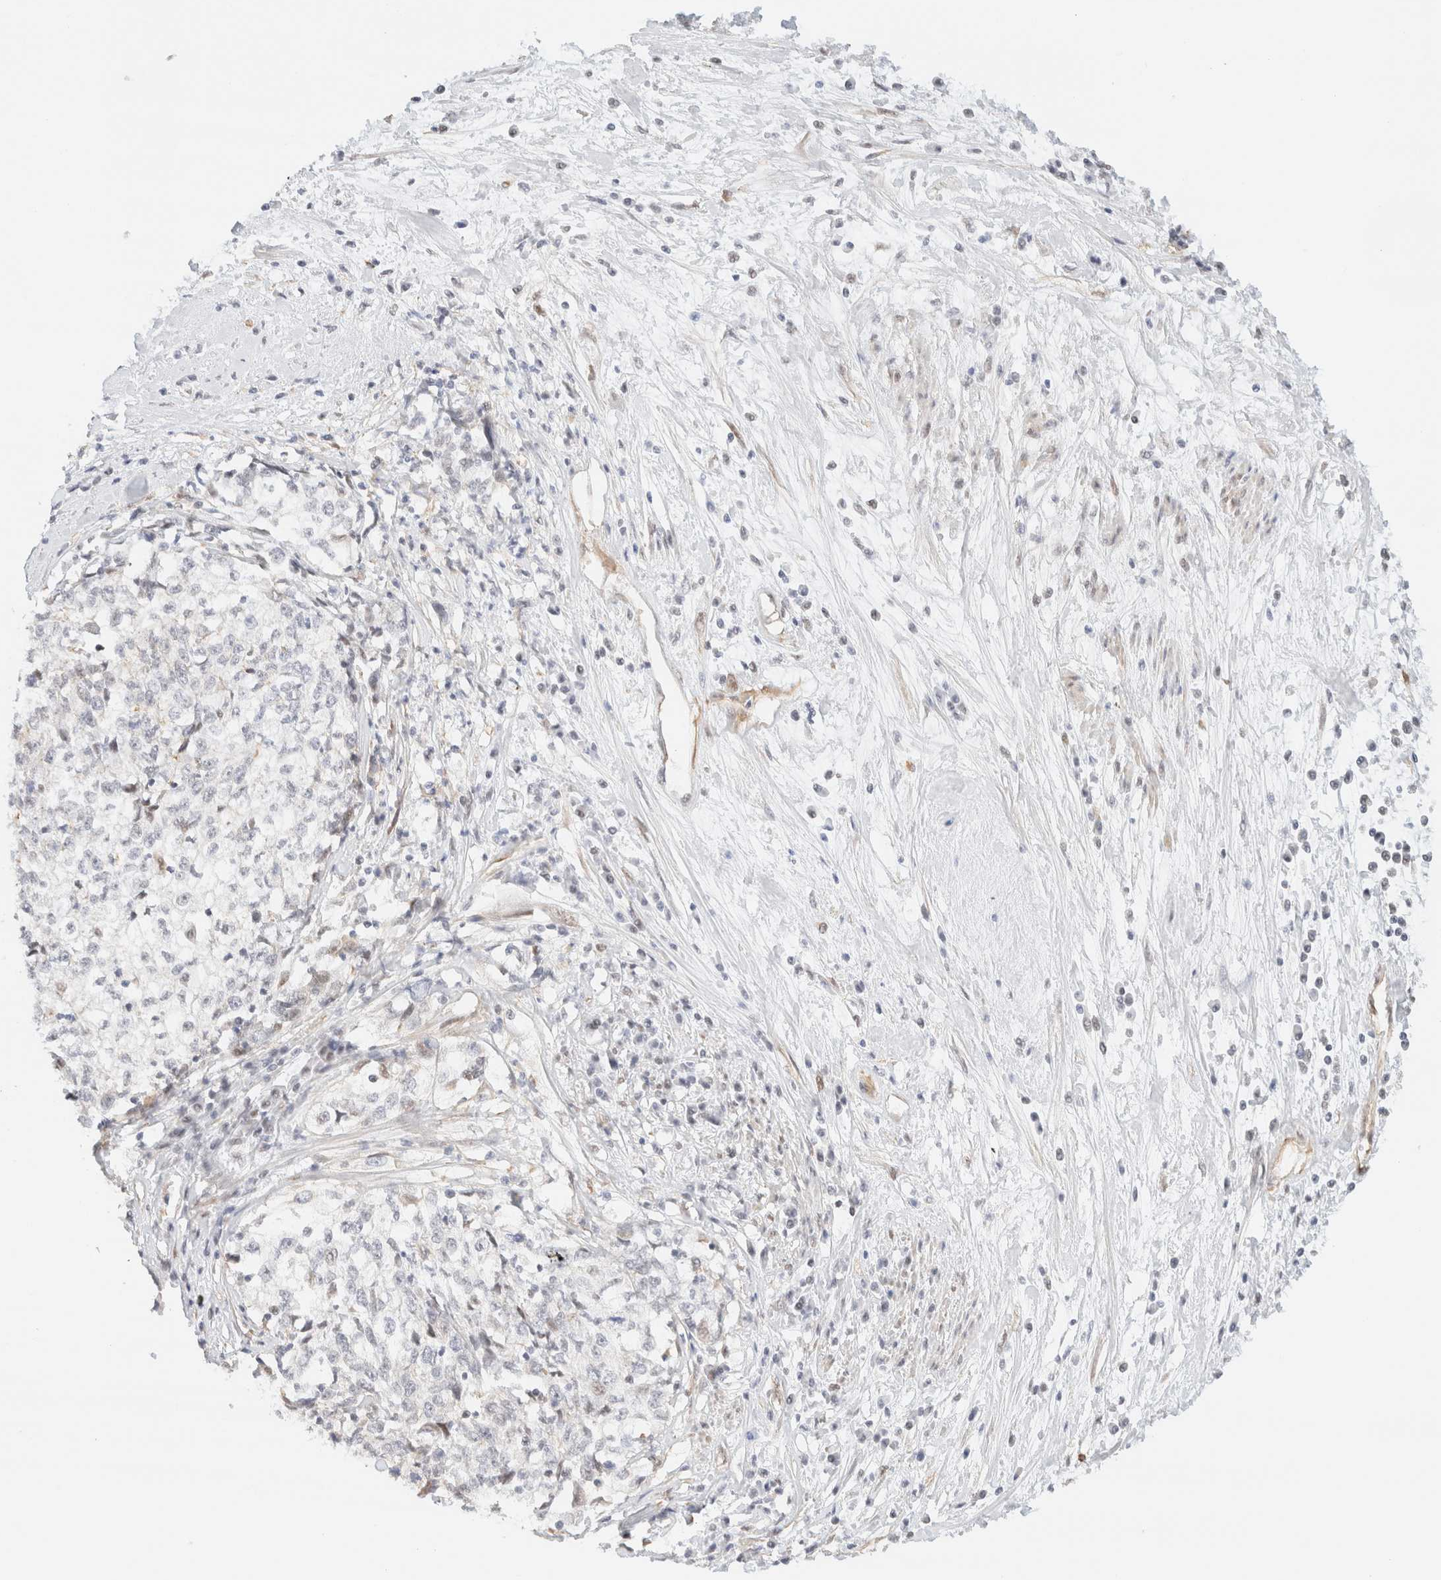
{"staining": {"intensity": "negative", "quantity": "none", "location": "none"}, "tissue": "cervical cancer", "cell_type": "Tumor cells", "image_type": "cancer", "snomed": [{"axis": "morphology", "description": "Squamous cell carcinoma, NOS"}, {"axis": "topography", "description": "Cervix"}], "caption": "This is a micrograph of IHC staining of cervical cancer, which shows no staining in tumor cells. (DAB (3,3'-diaminobenzidine) immunohistochemistry (IHC), high magnification).", "gene": "ARID5A", "patient": {"sex": "female", "age": 57}}